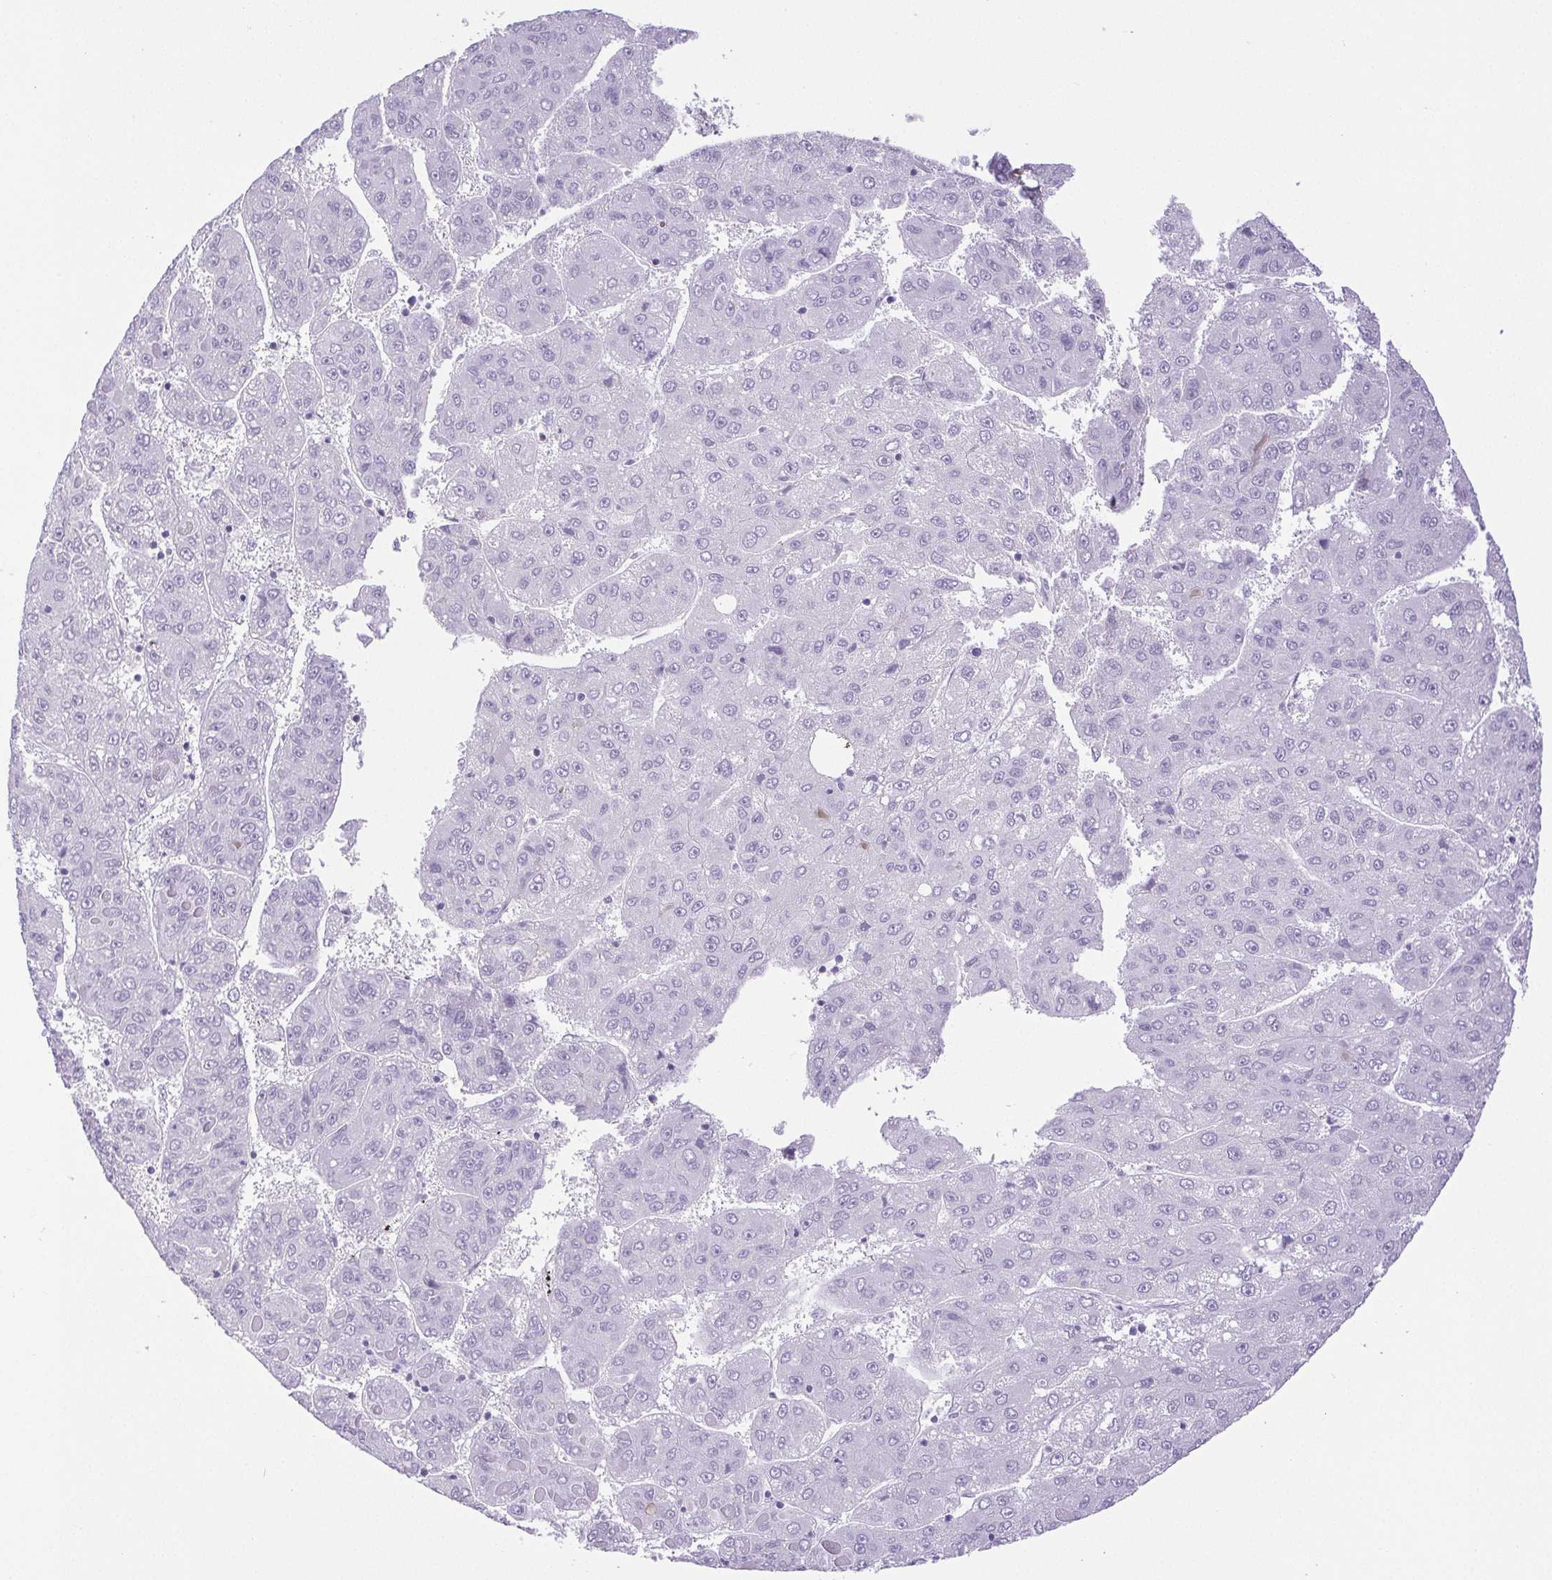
{"staining": {"intensity": "negative", "quantity": "none", "location": "none"}, "tissue": "liver cancer", "cell_type": "Tumor cells", "image_type": "cancer", "snomed": [{"axis": "morphology", "description": "Carcinoma, Hepatocellular, NOS"}, {"axis": "topography", "description": "Liver"}], "caption": "An IHC photomicrograph of liver cancer is shown. There is no staining in tumor cells of liver cancer.", "gene": "HLA-G", "patient": {"sex": "female", "age": 82}}